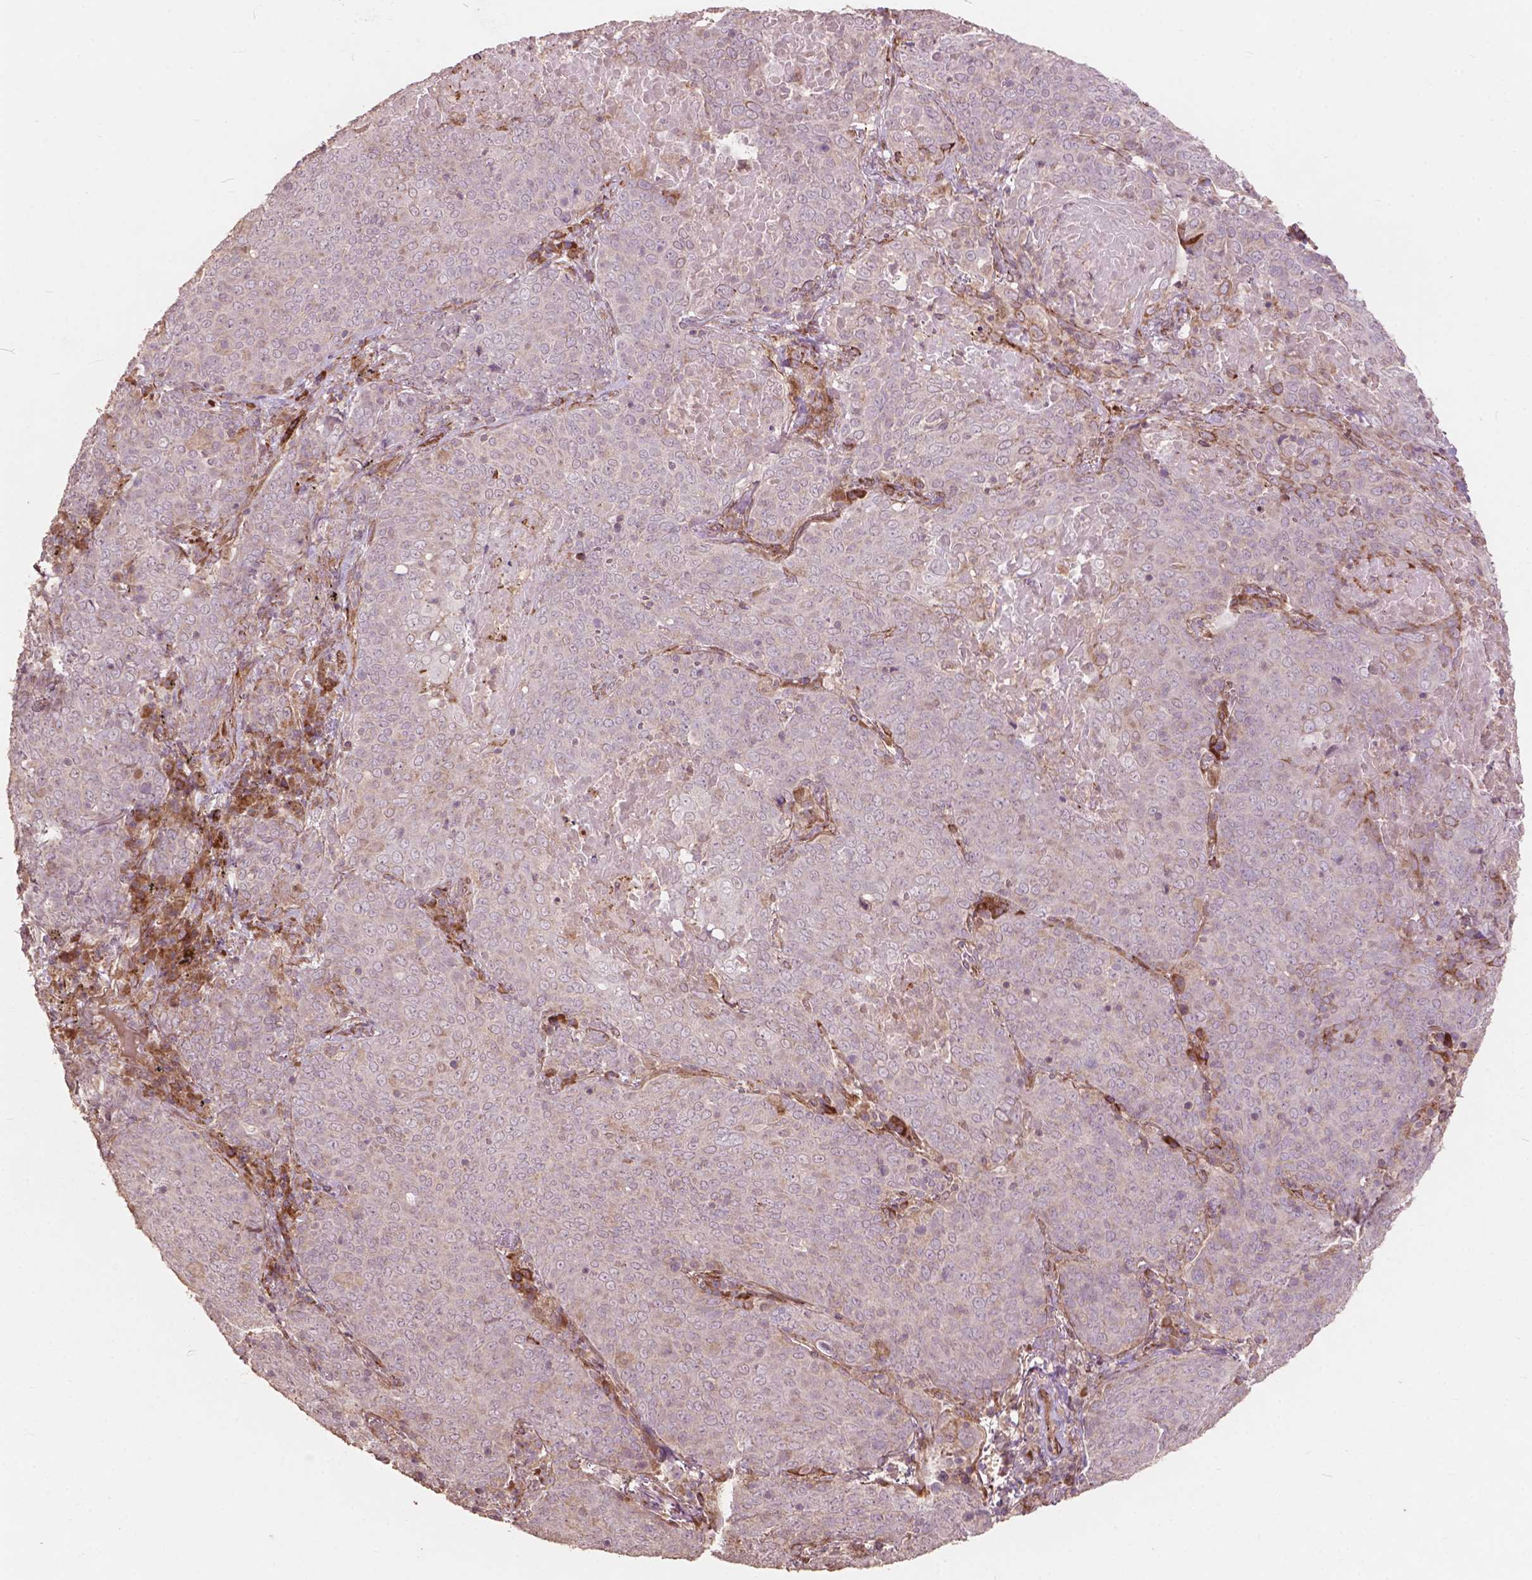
{"staining": {"intensity": "negative", "quantity": "none", "location": "none"}, "tissue": "lung cancer", "cell_type": "Tumor cells", "image_type": "cancer", "snomed": [{"axis": "morphology", "description": "Squamous cell carcinoma, NOS"}, {"axis": "topography", "description": "Lung"}], "caption": "The micrograph reveals no staining of tumor cells in lung cancer (squamous cell carcinoma). (Immunohistochemistry, brightfield microscopy, high magnification).", "gene": "FNIP1", "patient": {"sex": "male", "age": 82}}